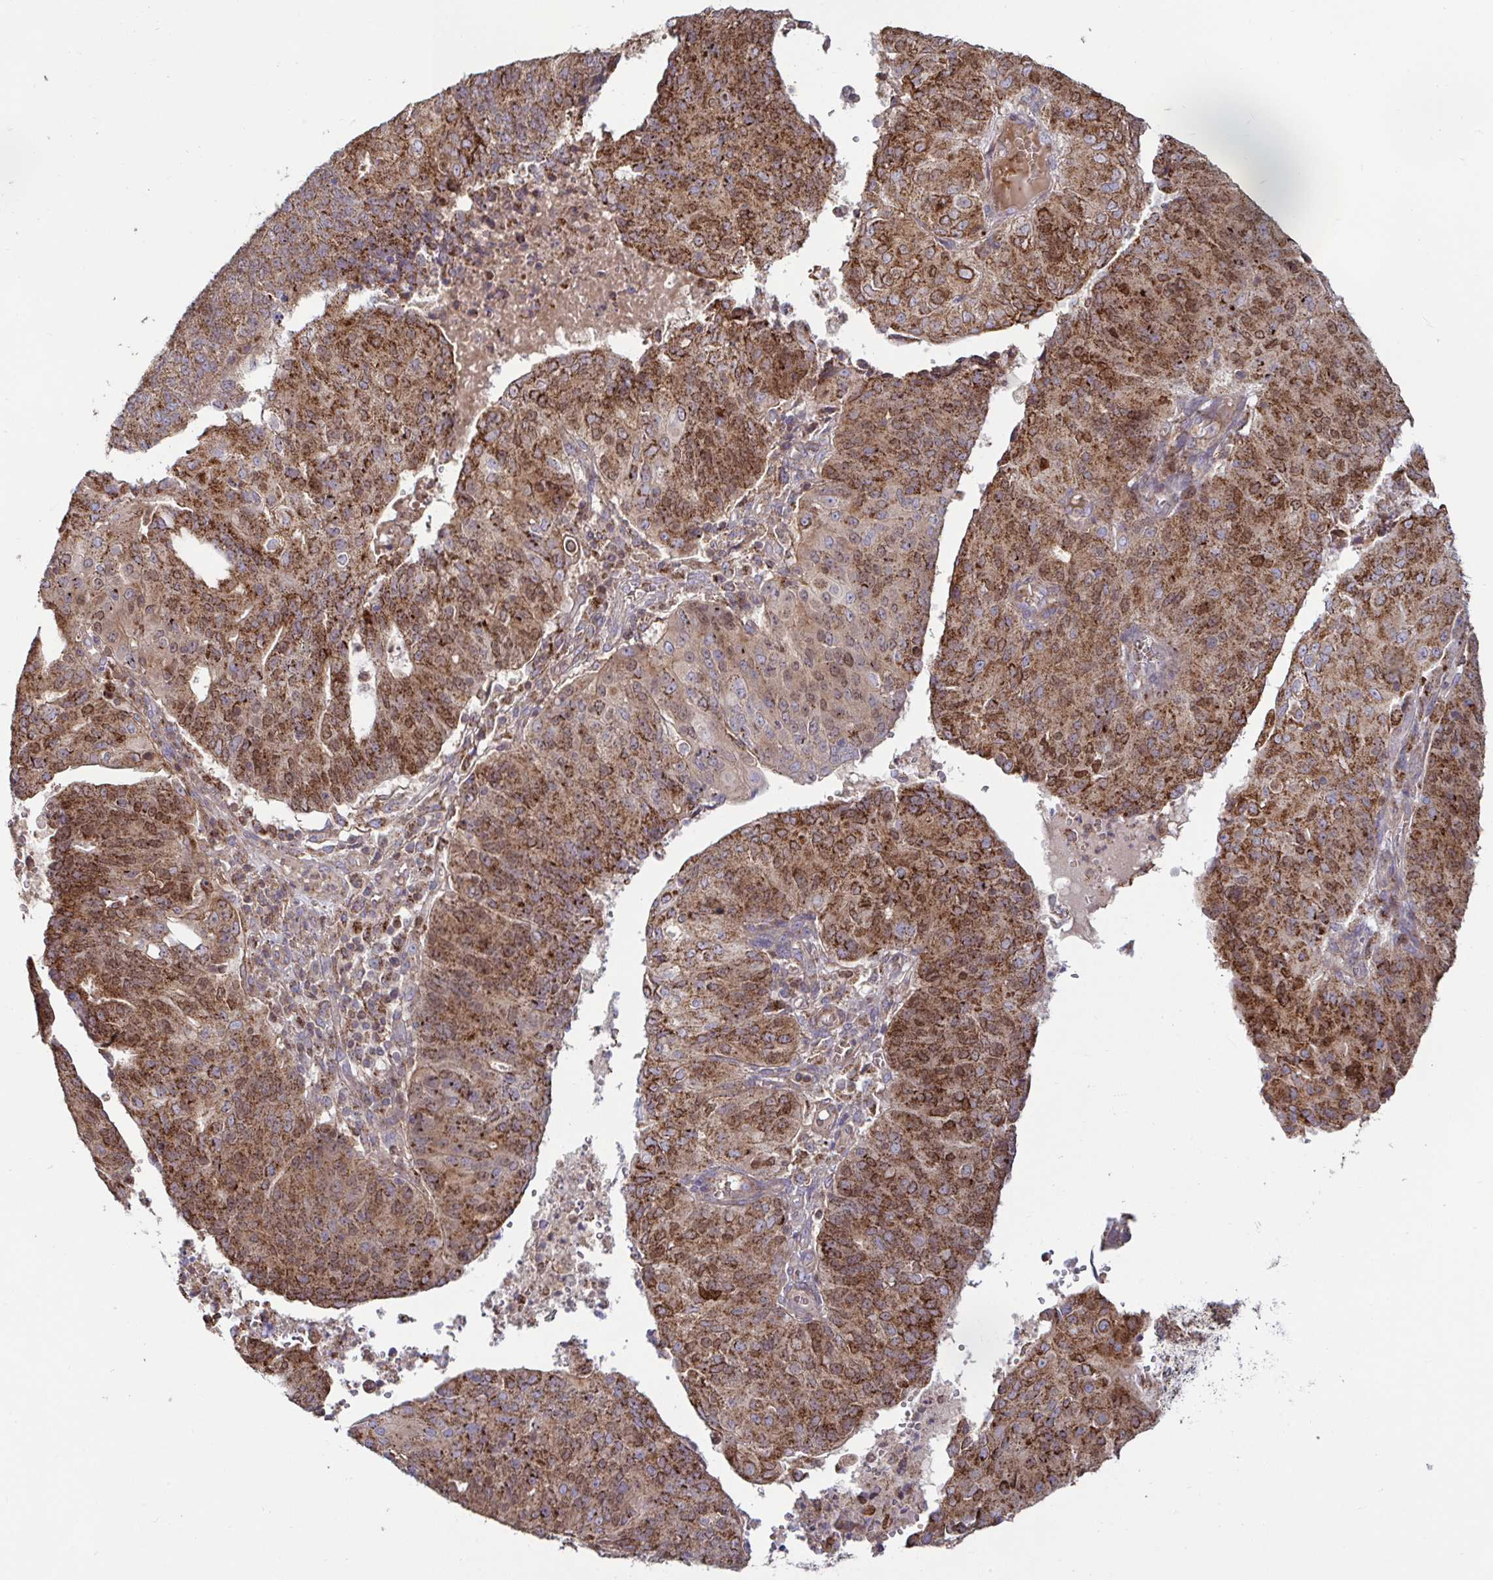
{"staining": {"intensity": "strong", "quantity": ">75%", "location": "cytoplasmic/membranous"}, "tissue": "endometrial cancer", "cell_type": "Tumor cells", "image_type": "cancer", "snomed": [{"axis": "morphology", "description": "Adenocarcinoma, NOS"}, {"axis": "topography", "description": "Endometrium"}], "caption": "Immunohistochemical staining of human endometrial cancer reveals high levels of strong cytoplasmic/membranous protein positivity in approximately >75% of tumor cells. The staining is performed using DAB (3,3'-diaminobenzidine) brown chromogen to label protein expression. The nuclei are counter-stained blue using hematoxylin.", "gene": "SPRY1", "patient": {"sex": "female", "age": 82}}